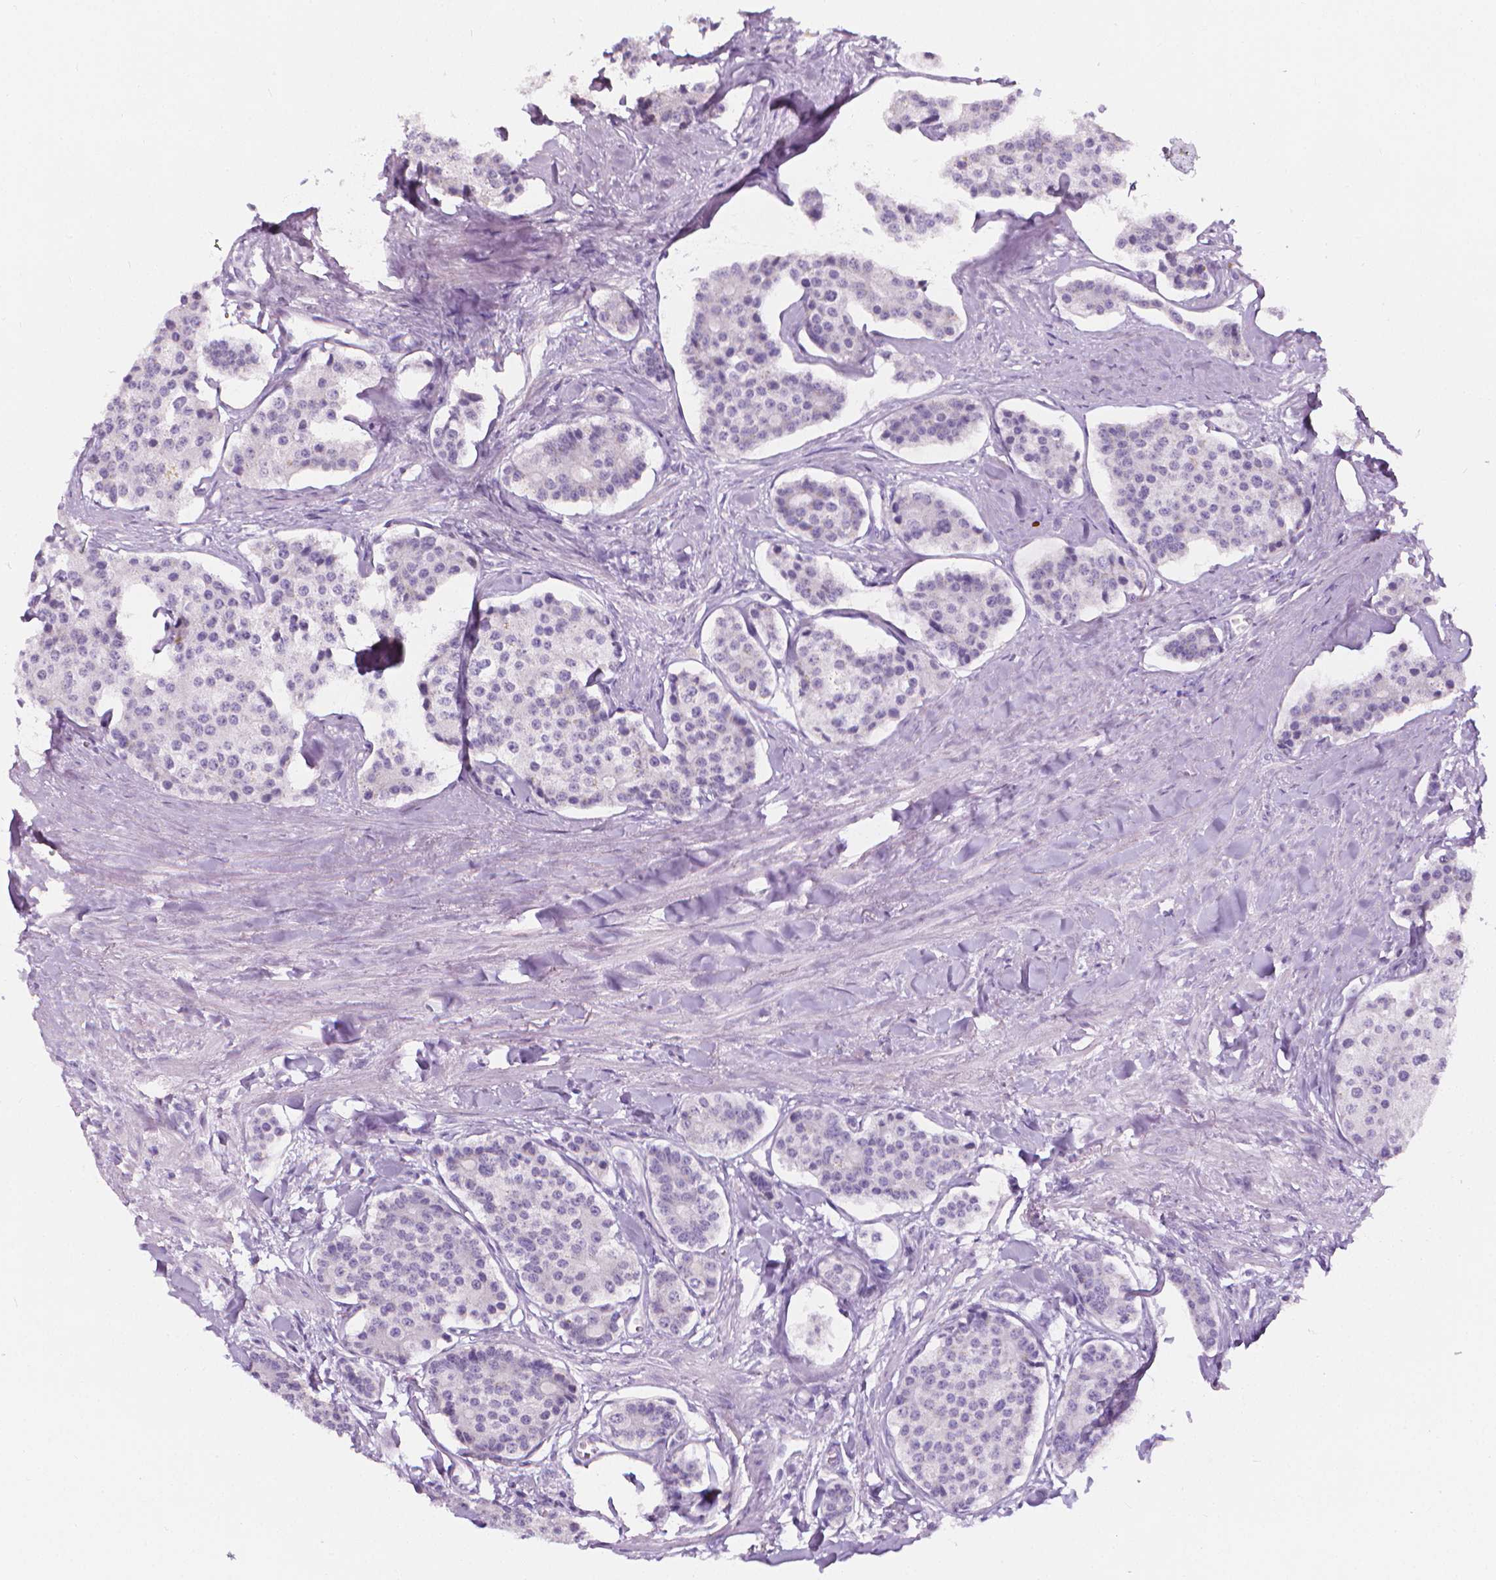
{"staining": {"intensity": "negative", "quantity": "none", "location": "none"}, "tissue": "carcinoid", "cell_type": "Tumor cells", "image_type": "cancer", "snomed": [{"axis": "morphology", "description": "Carcinoid, malignant, NOS"}, {"axis": "topography", "description": "Small intestine"}], "caption": "This is an IHC image of carcinoid. There is no positivity in tumor cells.", "gene": "DCAF8L1", "patient": {"sex": "female", "age": 65}}